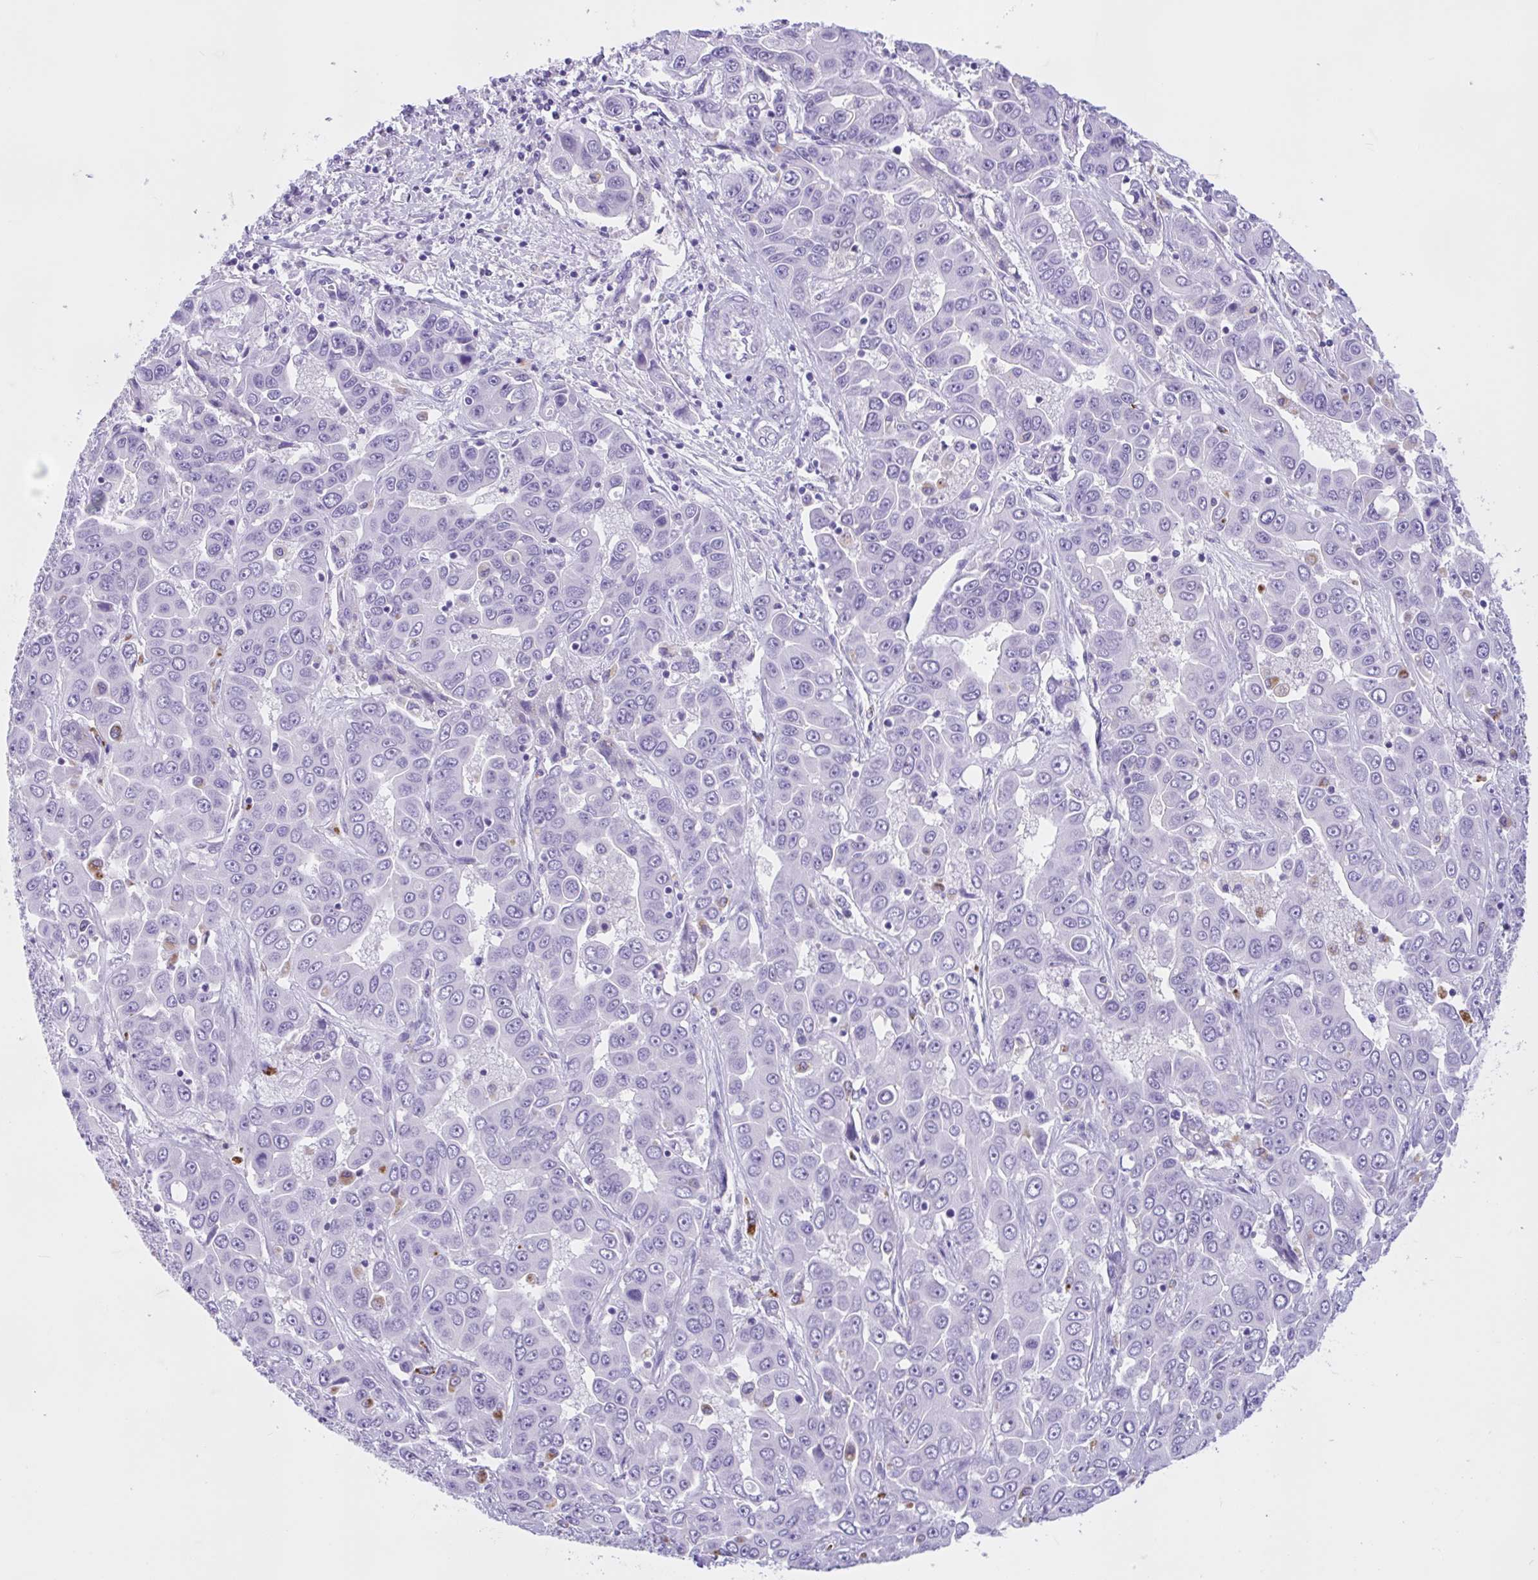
{"staining": {"intensity": "negative", "quantity": "none", "location": "none"}, "tissue": "liver cancer", "cell_type": "Tumor cells", "image_type": "cancer", "snomed": [{"axis": "morphology", "description": "Cholangiocarcinoma"}, {"axis": "topography", "description": "Liver"}], "caption": "Liver cancer was stained to show a protein in brown. There is no significant positivity in tumor cells.", "gene": "ZNF319", "patient": {"sex": "female", "age": 52}}